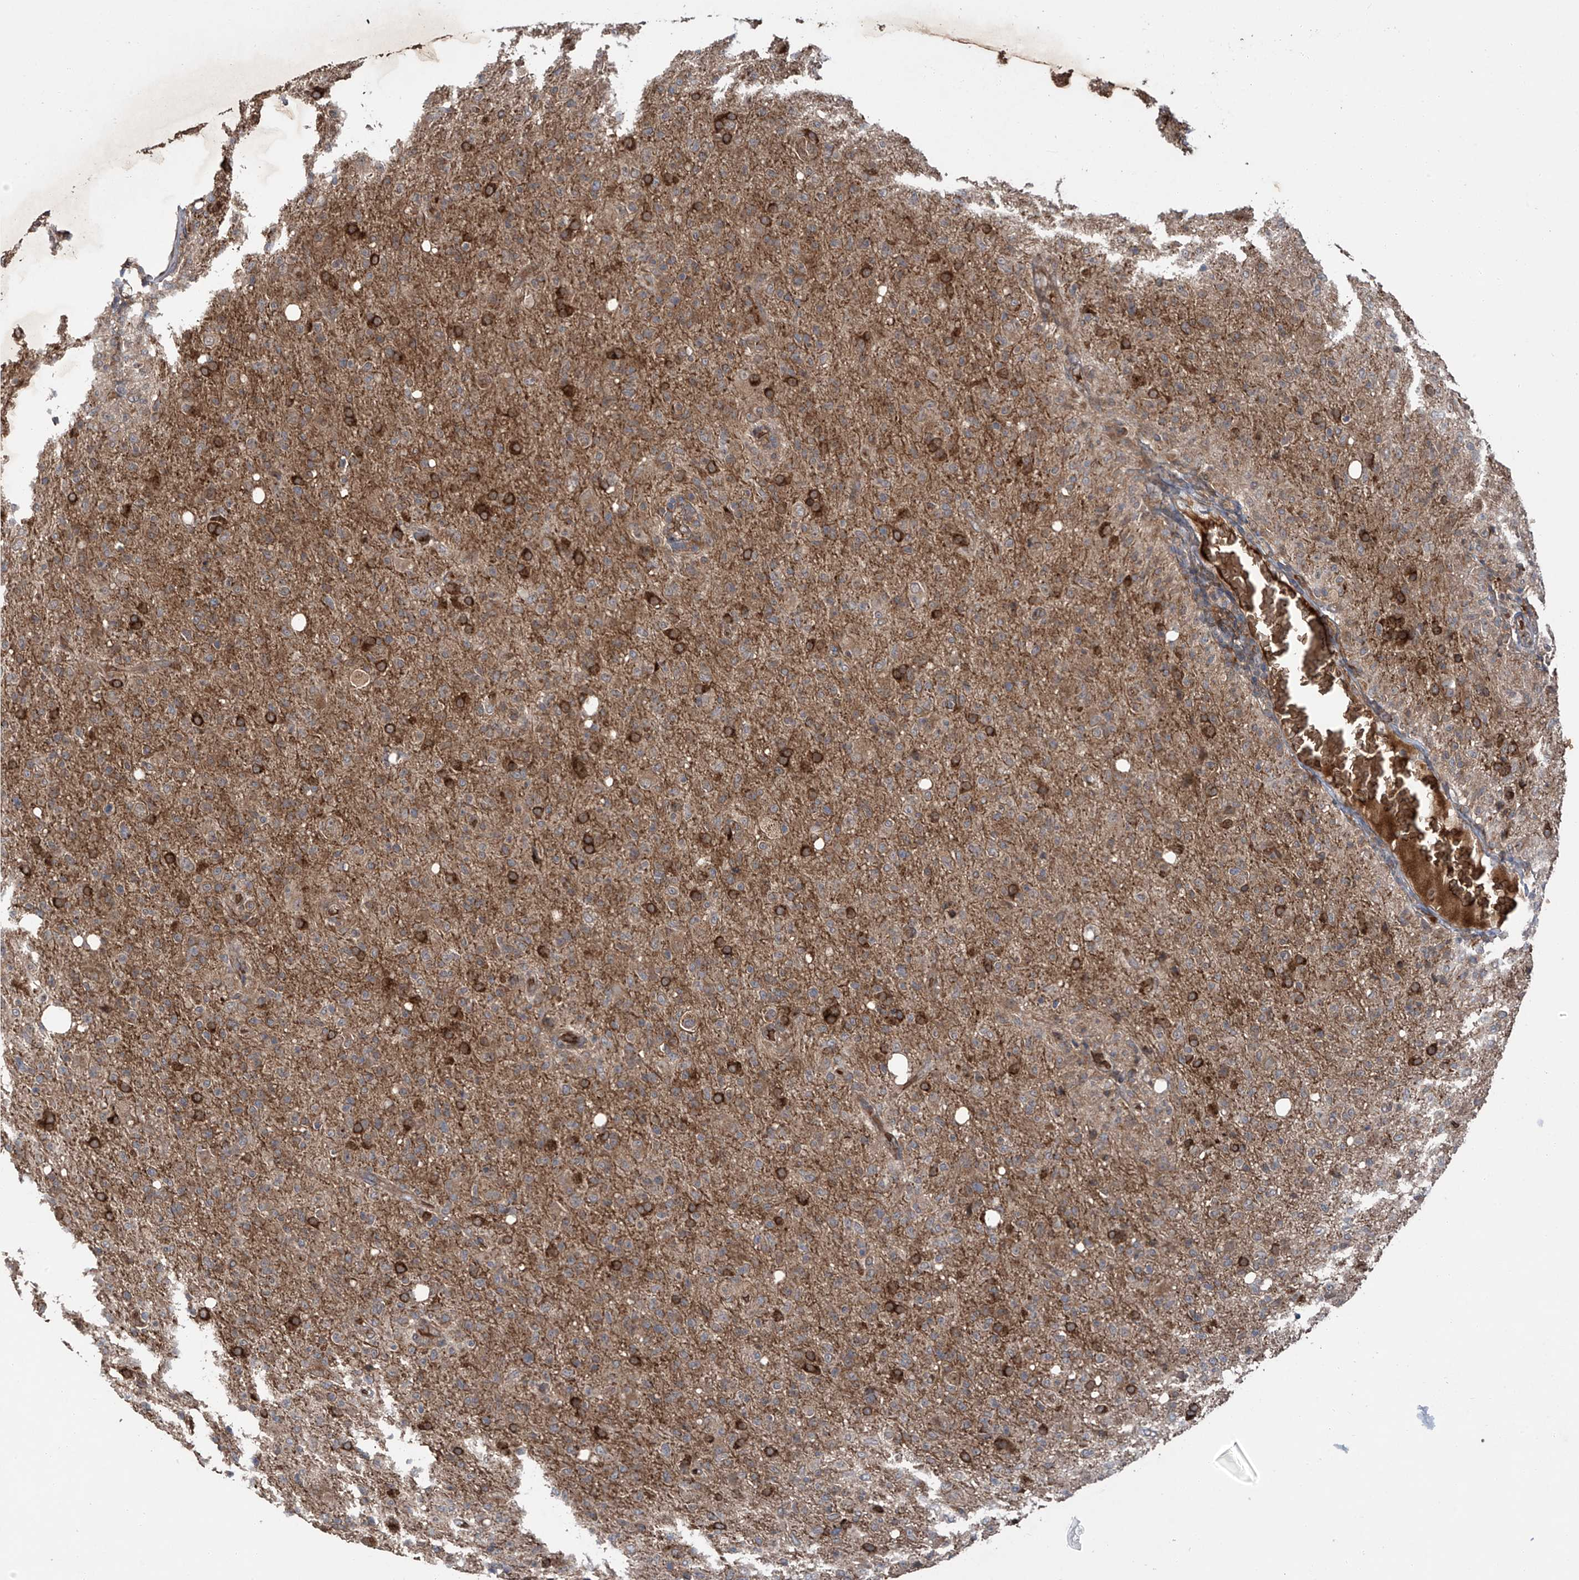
{"staining": {"intensity": "weak", "quantity": "25%-75%", "location": "cytoplasmic/membranous"}, "tissue": "glioma", "cell_type": "Tumor cells", "image_type": "cancer", "snomed": [{"axis": "morphology", "description": "Glioma, malignant, High grade"}, {"axis": "topography", "description": "Brain"}], "caption": "Immunohistochemical staining of human glioma shows weak cytoplasmic/membranous protein staining in about 25%-75% of tumor cells.", "gene": "ZDHHC9", "patient": {"sex": "female", "age": 57}}